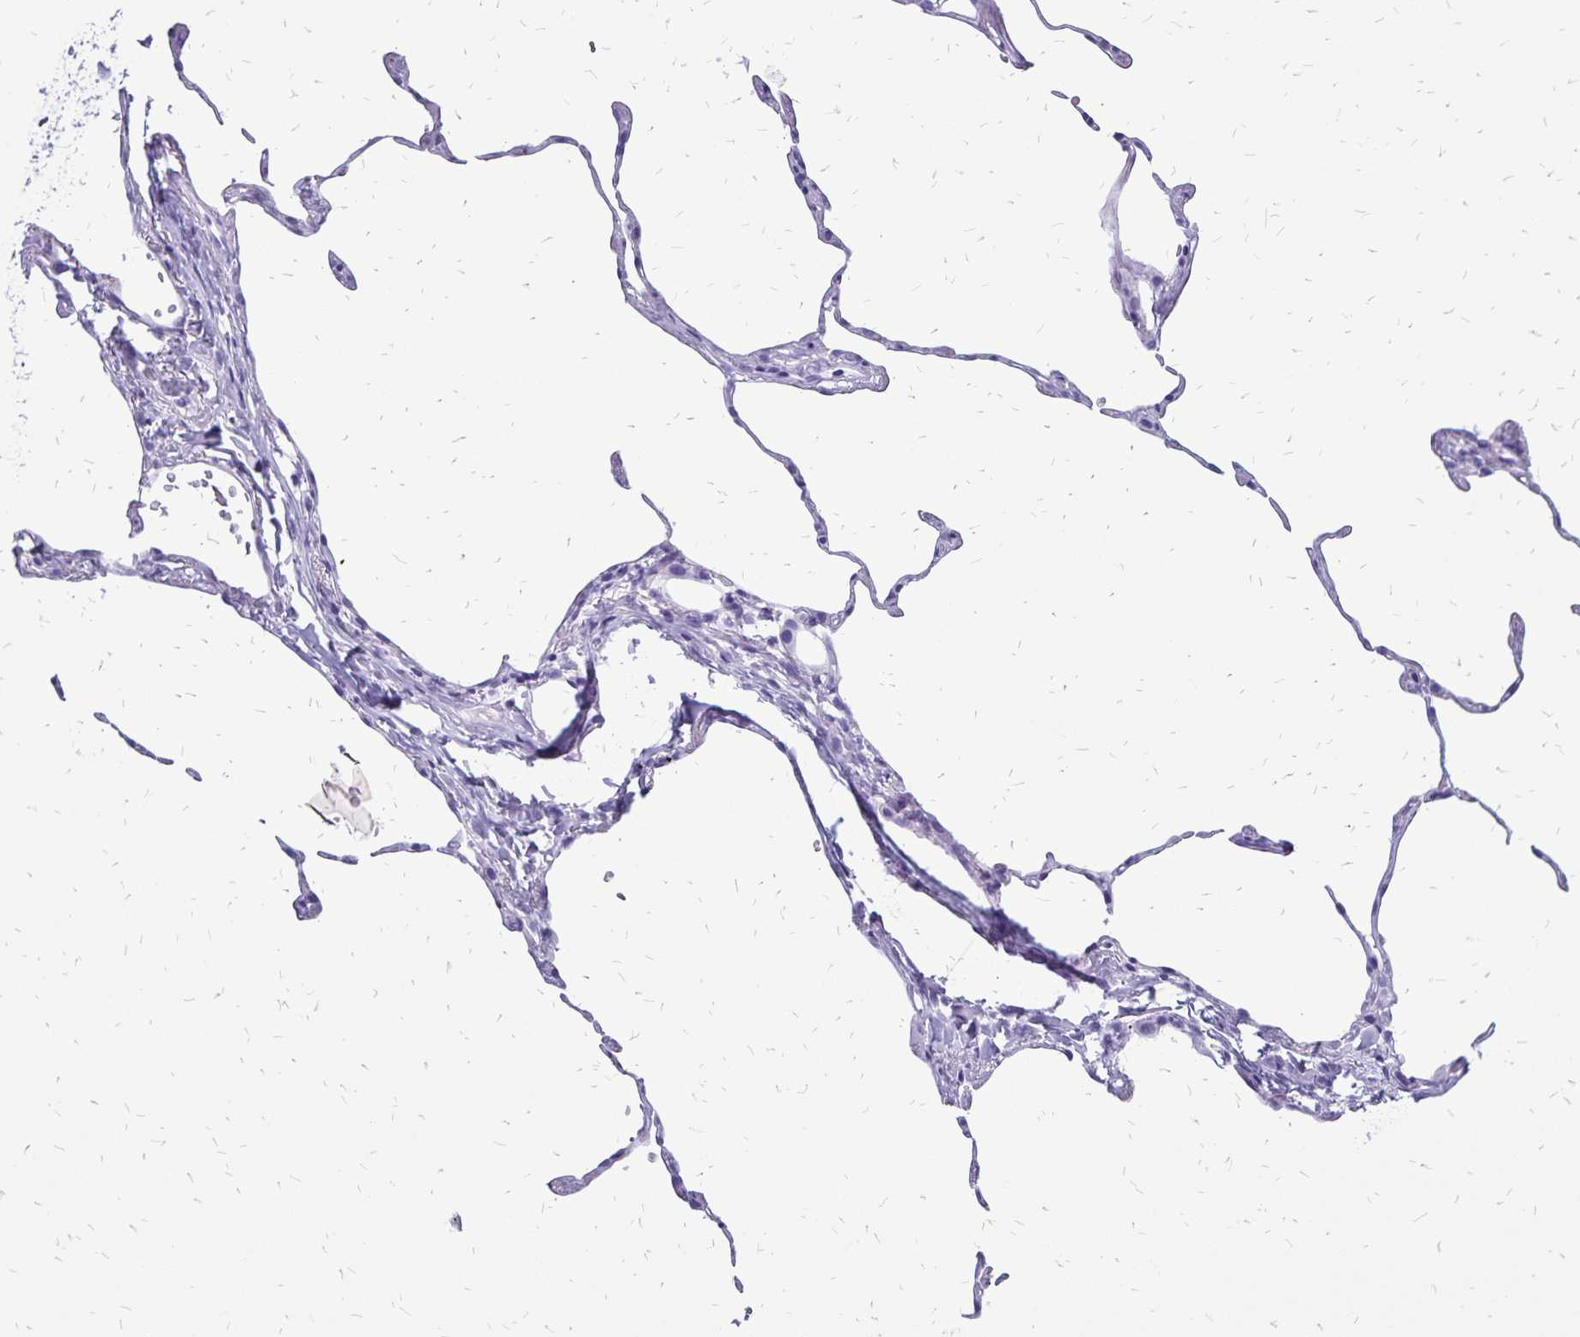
{"staining": {"intensity": "negative", "quantity": "none", "location": "none"}, "tissue": "lung", "cell_type": "Alveolar cells", "image_type": "normal", "snomed": [{"axis": "morphology", "description": "Normal tissue, NOS"}, {"axis": "topography", "description": "Lung"}], "caption": "IHC image of benign lung stained for a protein (brown), which reveals no staining in alveolar cells.", "gene": "HMGB3", "patient": {"sex": "female", "age": 57}}